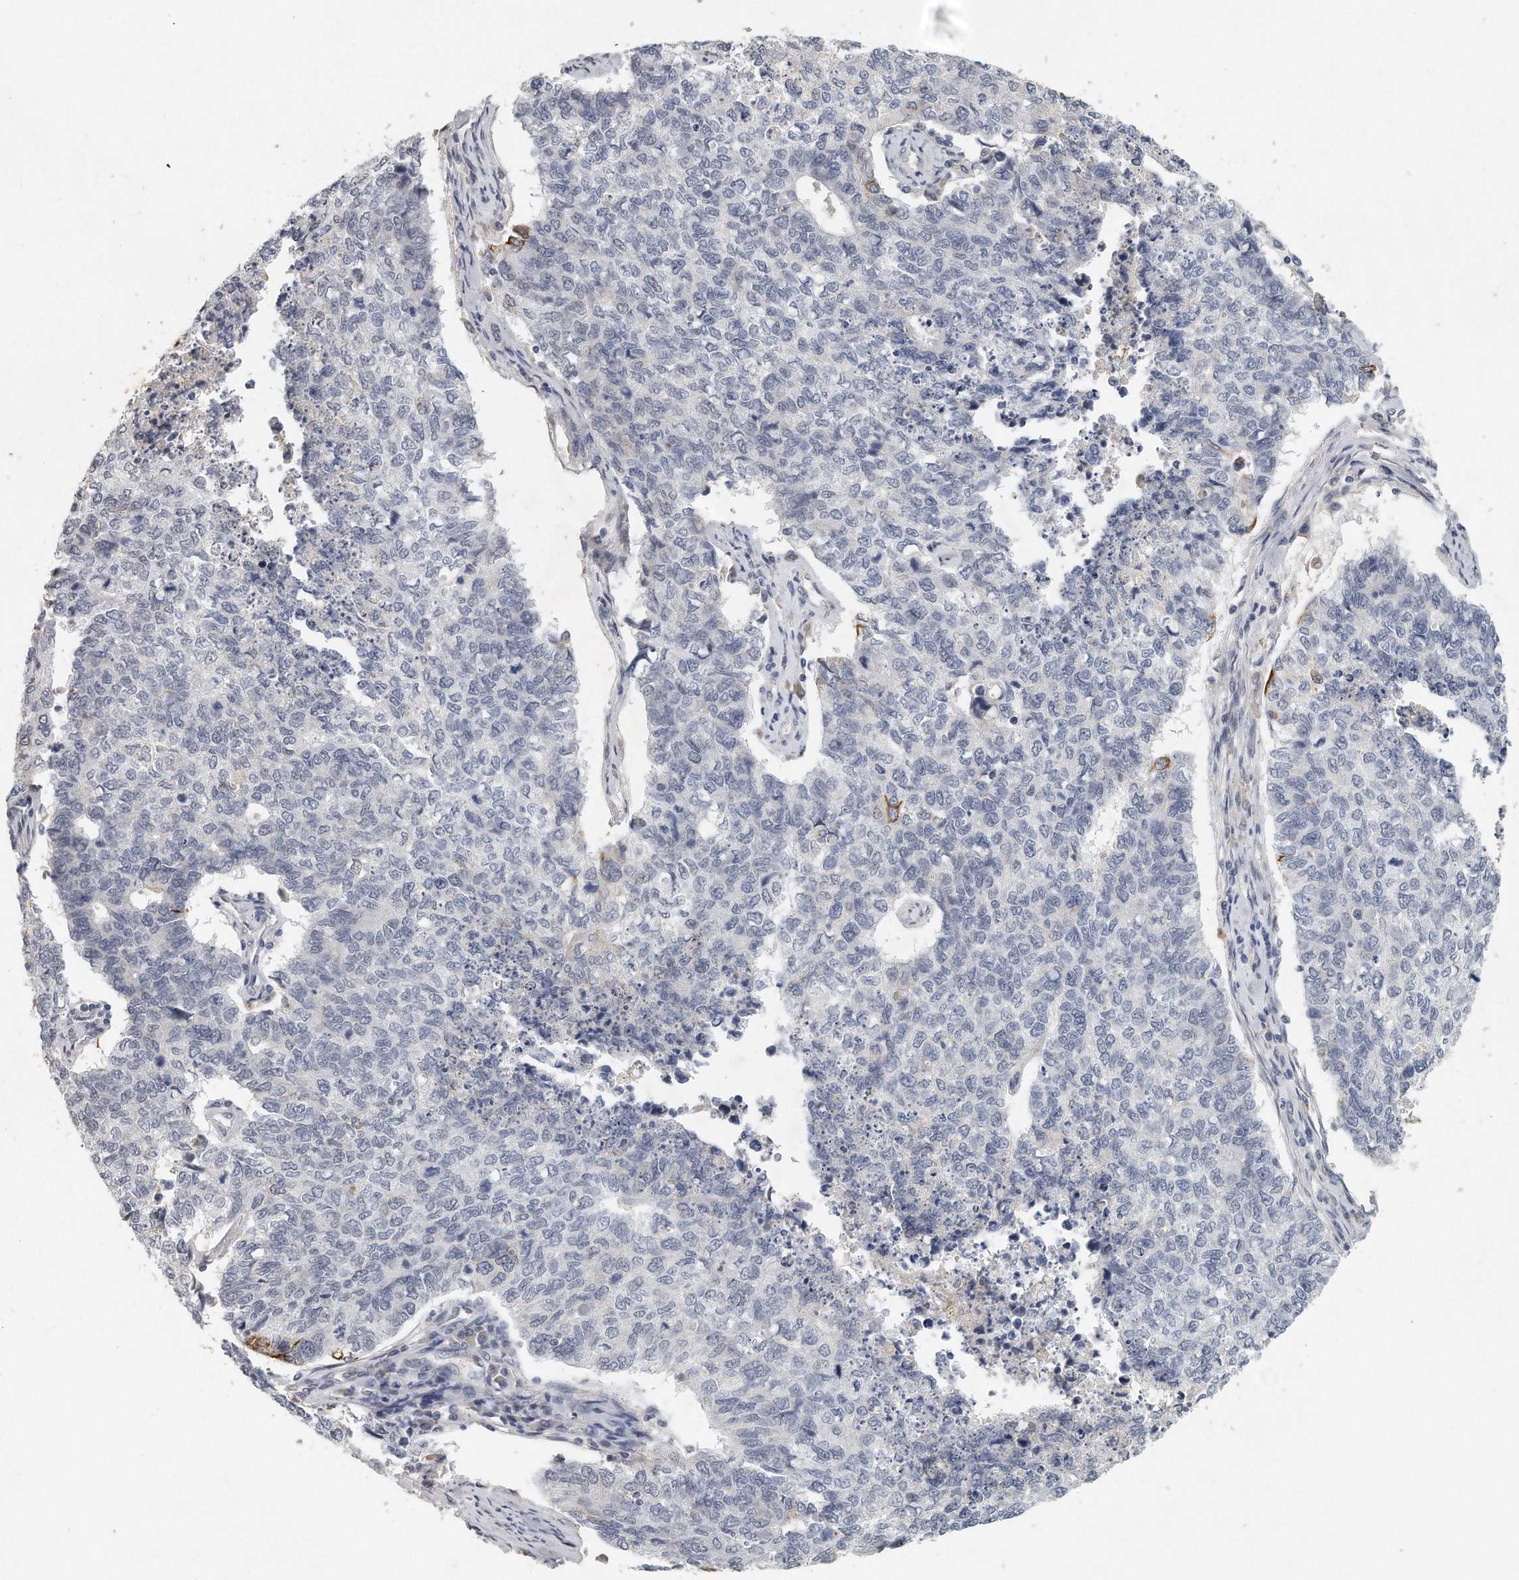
{"staining": {"intensity": "negative", "quantity": "none", "location": "none"}, "tissue": "cervical cancer", "cell_type": "Tumor cells", "image_type": "cancer", "snomed": [{"axis": "morphology", "description": "Squamous cell carcinoma, NOS"}, {"axis": "topography", "description": "Cervix"}], "caption": "An immunohistochemistry micrograph of cervical cancer is shown. There is no staining in tumor cells of cervical cancer. The staining was performed using DAB to visualize the protein expression in brown, while the nuclei were stained in blue with hematoxylin (Magnification: 20x).", "gene": "CAMK1", "patient": {"sex": "female", "age": 63}}